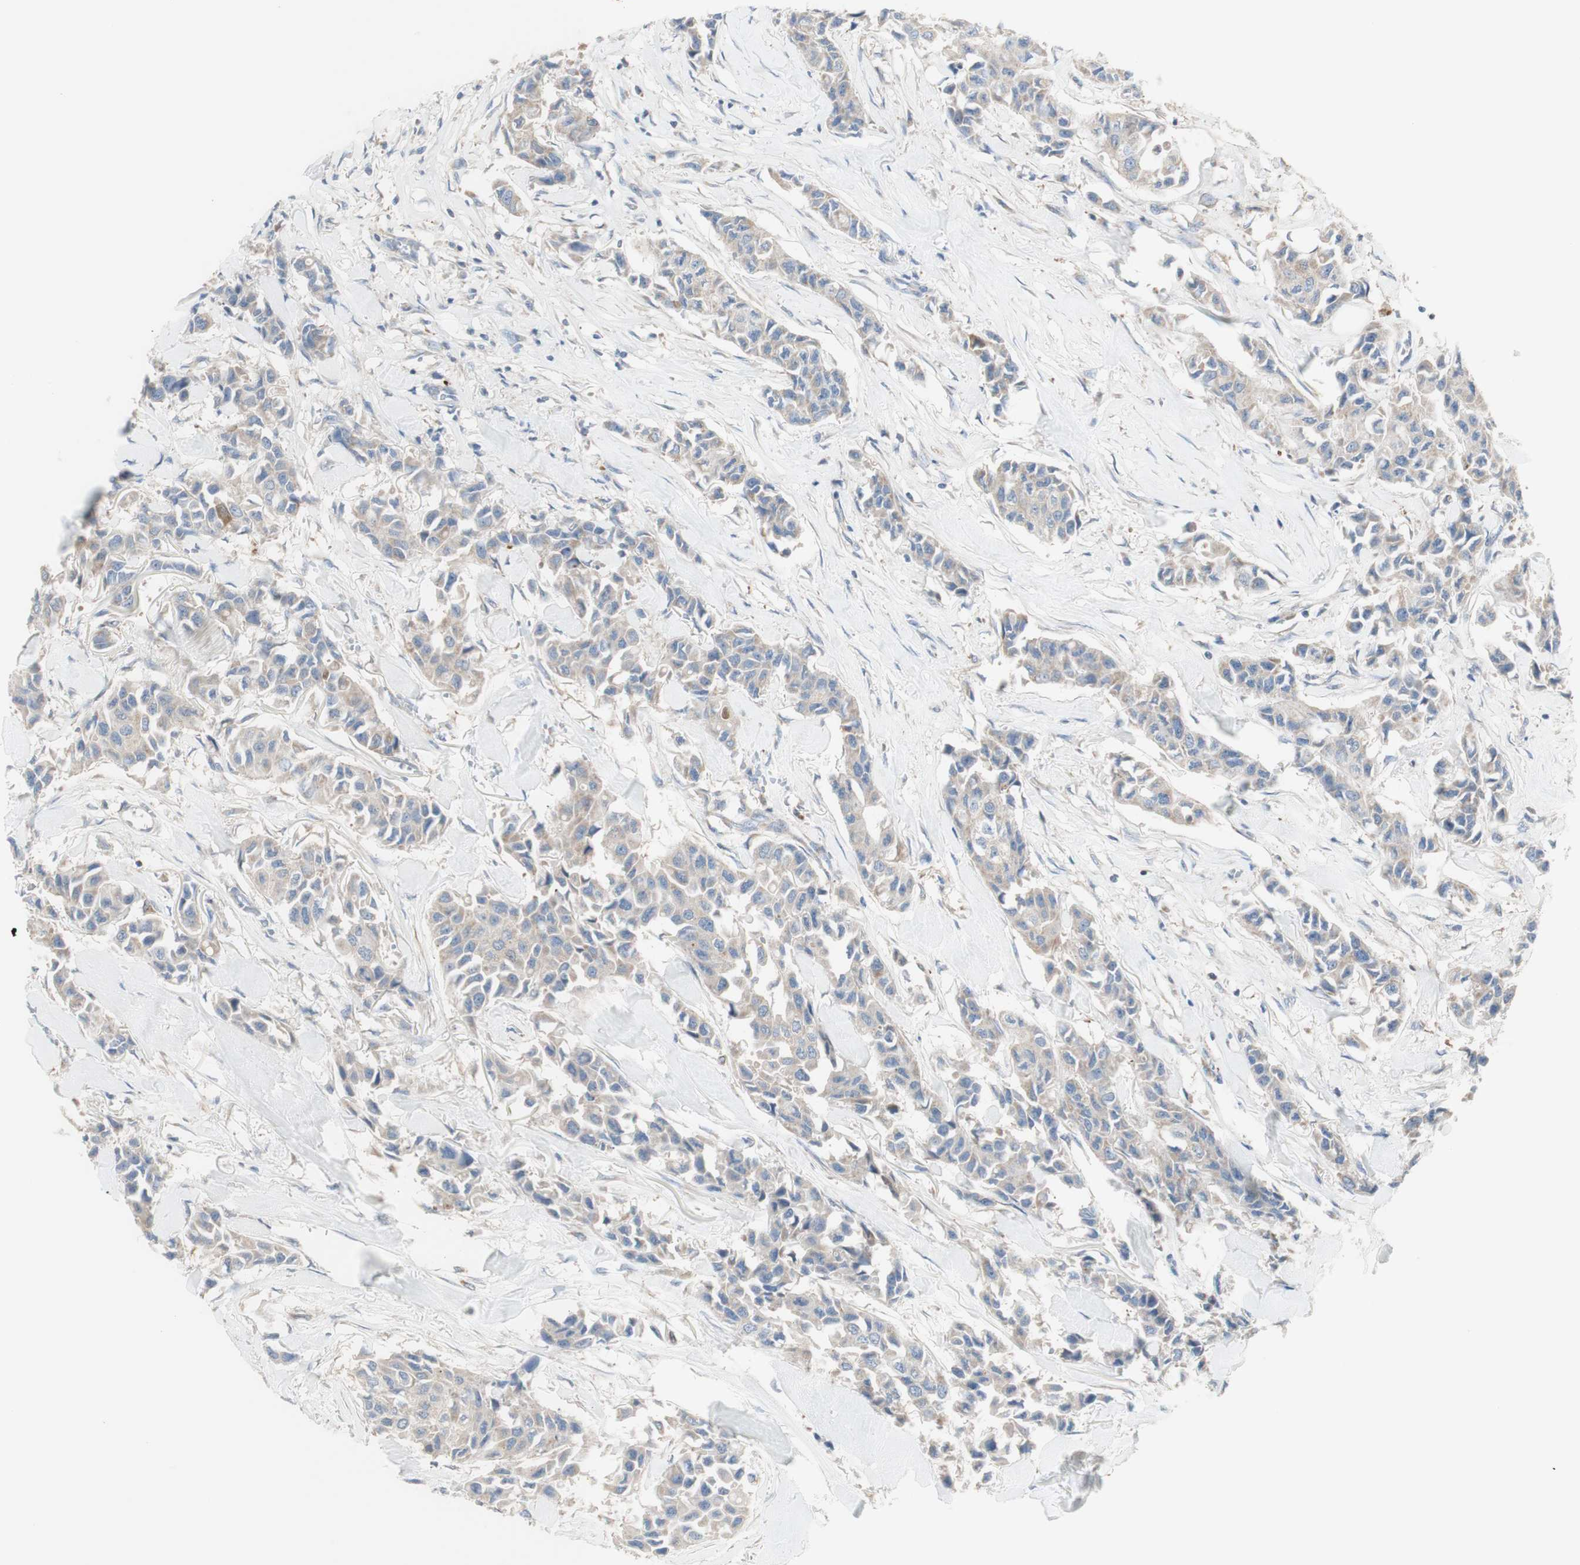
{"staining": {"intensity": "weak", "quantity": ">75%", "location": "cytoplasmic/membranous"}, "tissue": "breast cancer", "cell_type": "Tumor cells", "image_type": "cancer", "snomed": [{"axis": "morphology", "description": "Duct carcinoma"}, {"axis": "topography", "description": "Breast"}], "caption": "Immunohistochemistry histopathology image of human invasive ductal carcinoma (breast) stained for a protein (brown), which shows low levels of weak cytoplasmic/membranous positivity in approximately >75% of tumor cells.", "gene": "C3orf52", "patient": {"sex": "female", "age": 80}}